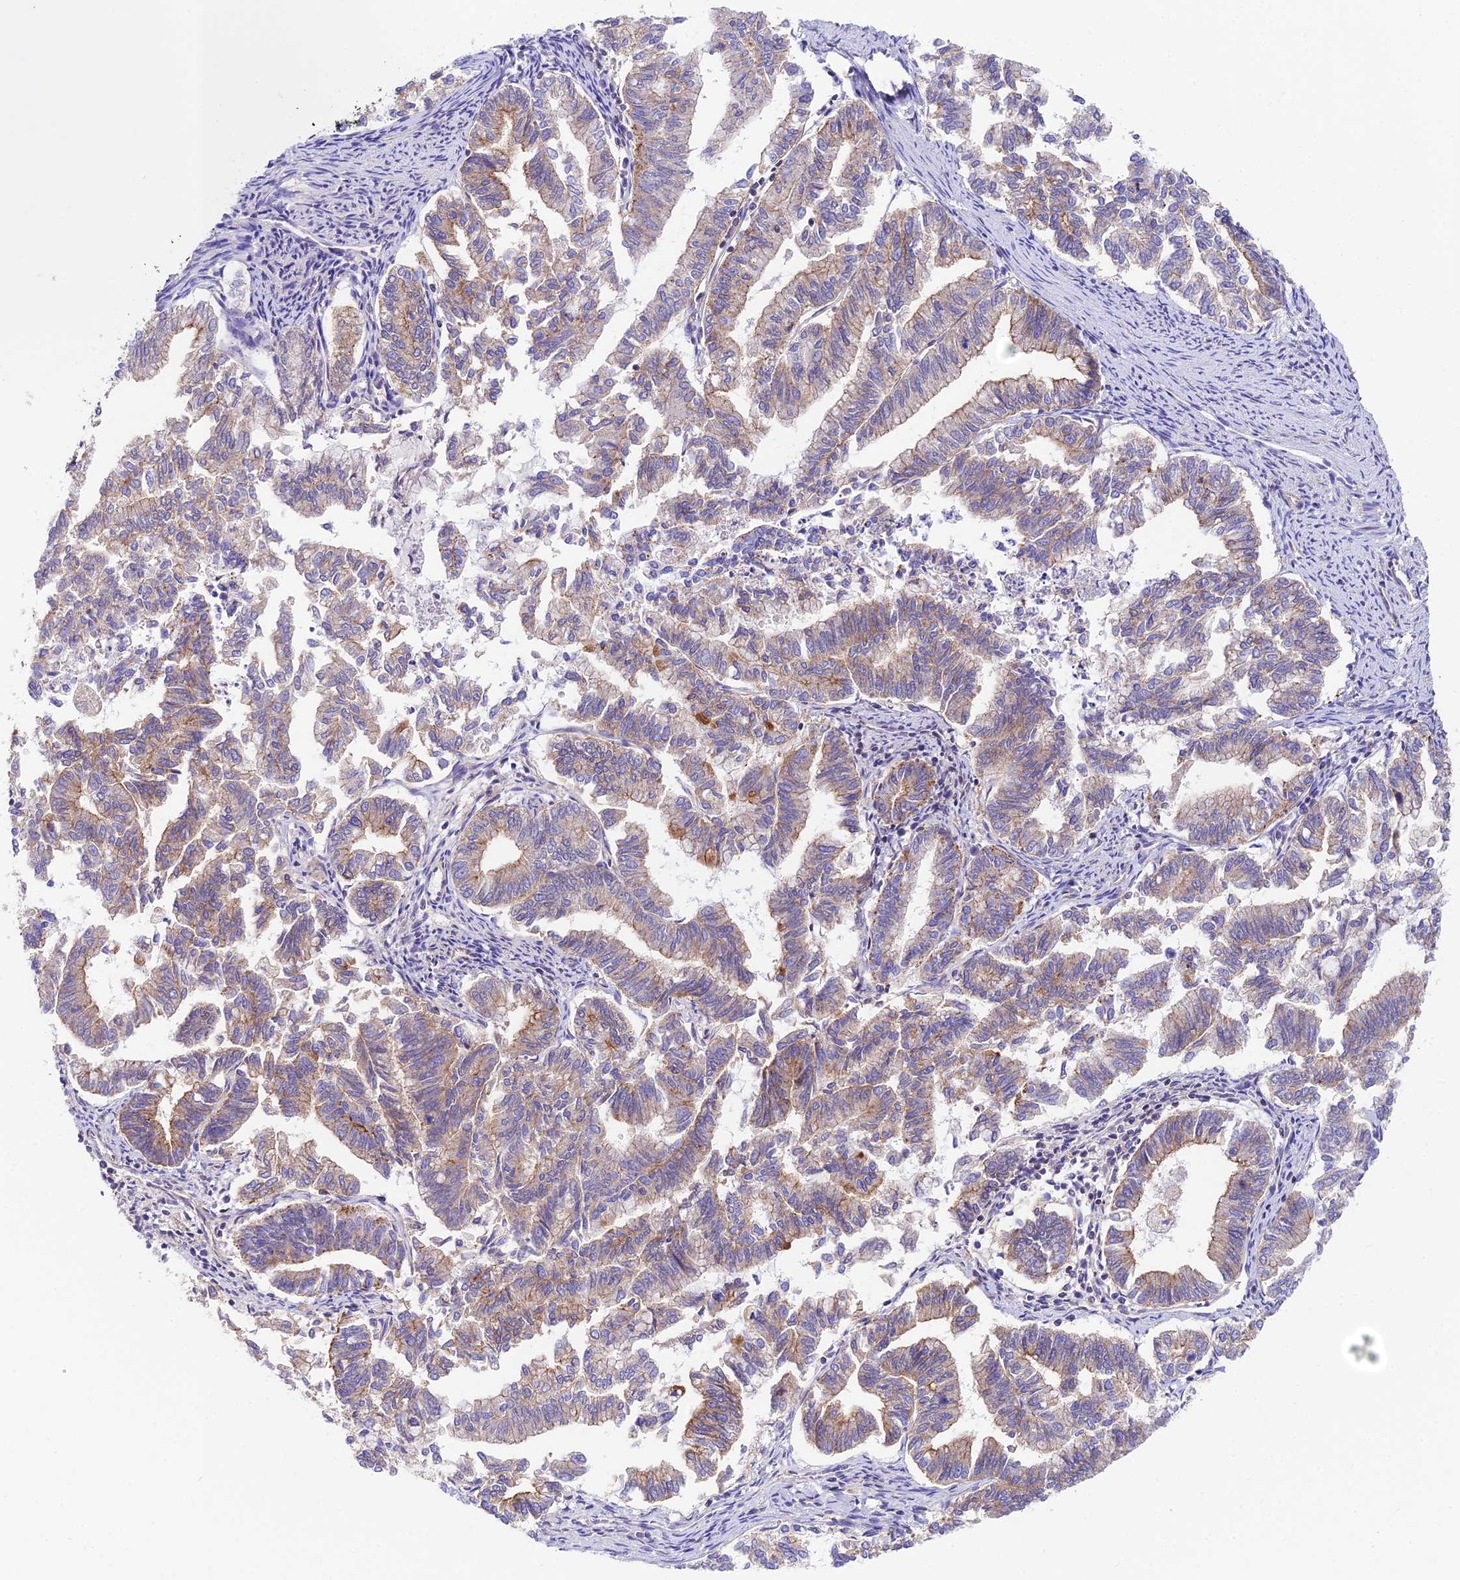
{"staining": {"intensity": "moderate", "quantity": "25%-75%", "location": "cytoplasmic/membranous"}, "tissue": "endometrial cancer", "cell_type": "Tumor cells", "image_type": "cancer", "snomed": [{"axis": "morphology", "description": "Adenocarcinoma, NOS"}, {"axis": "topography", "description": "Endometrium"}], "caption": "Adenocarcinoma (endometrial) tissue exhibits moderate cytoplasmic/membranous expression in about 25%-75% of tumor cells, visualized by immunohistochemistry. Using DAB (3,3'-diaminobenzidine) (brown) and hematoxylin (blue) stains, captured at high magnification using brightfield microscopy.", "gene": "QRFP", "patient": {"sex": "female", "age": 79}}